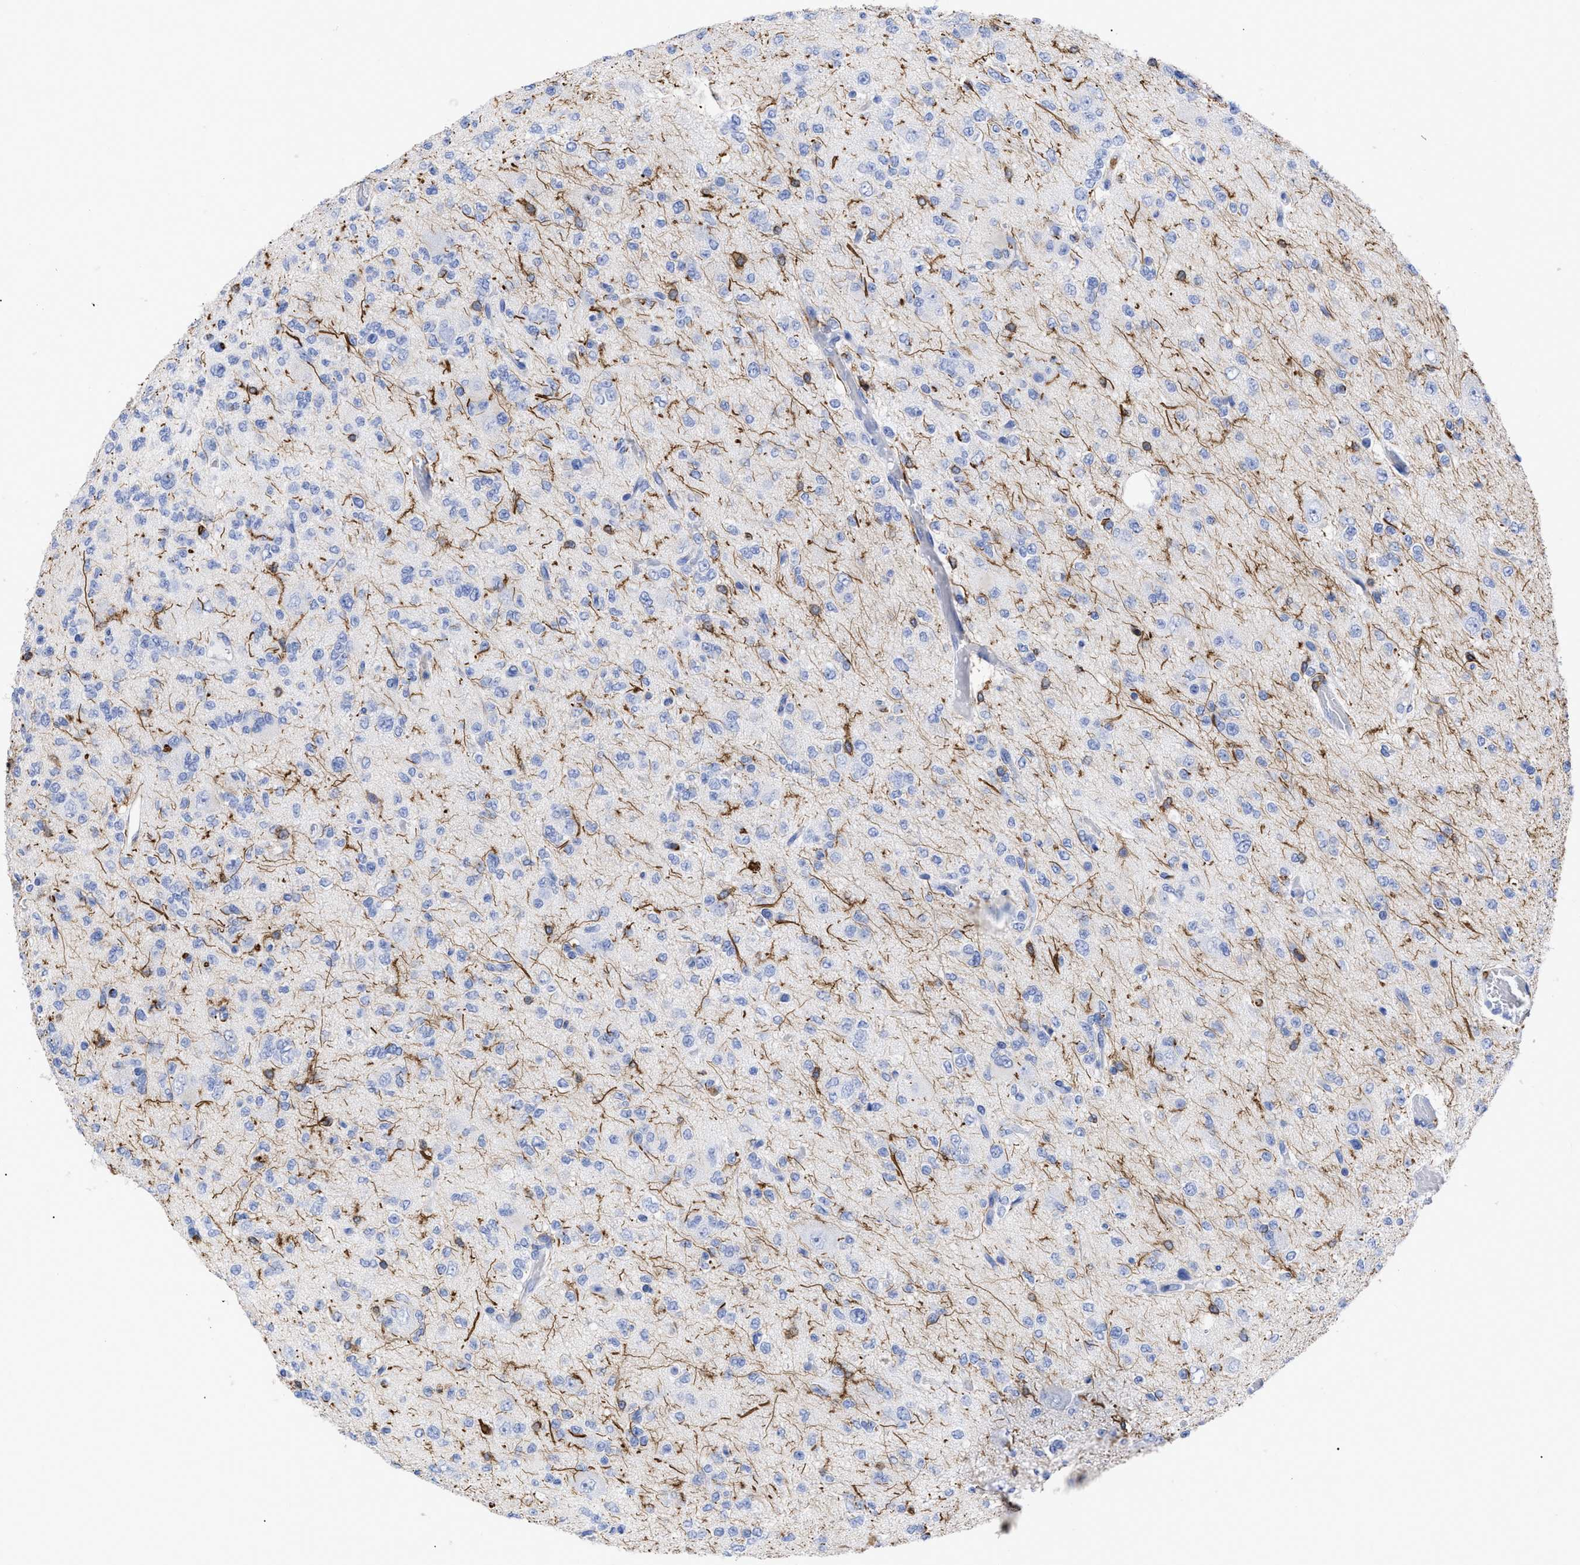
{"staining": {"intensity": "negative", "quantity": "none", "location": "none"}, "tissue": "glioma", "cell_type": "Tumor cells", "image_type": "cancer", "snomed": [{"axis": "morphology", "description": "Glioma, malignant, Low grade"}, {"axis": "topography", "description": "Brain"}], "caption": "Photomicrograph shows no significant protein positivity in tumor cells of glioma.", "gene": "HCLS1", "patient": {"sex": "male", "age": 38}}